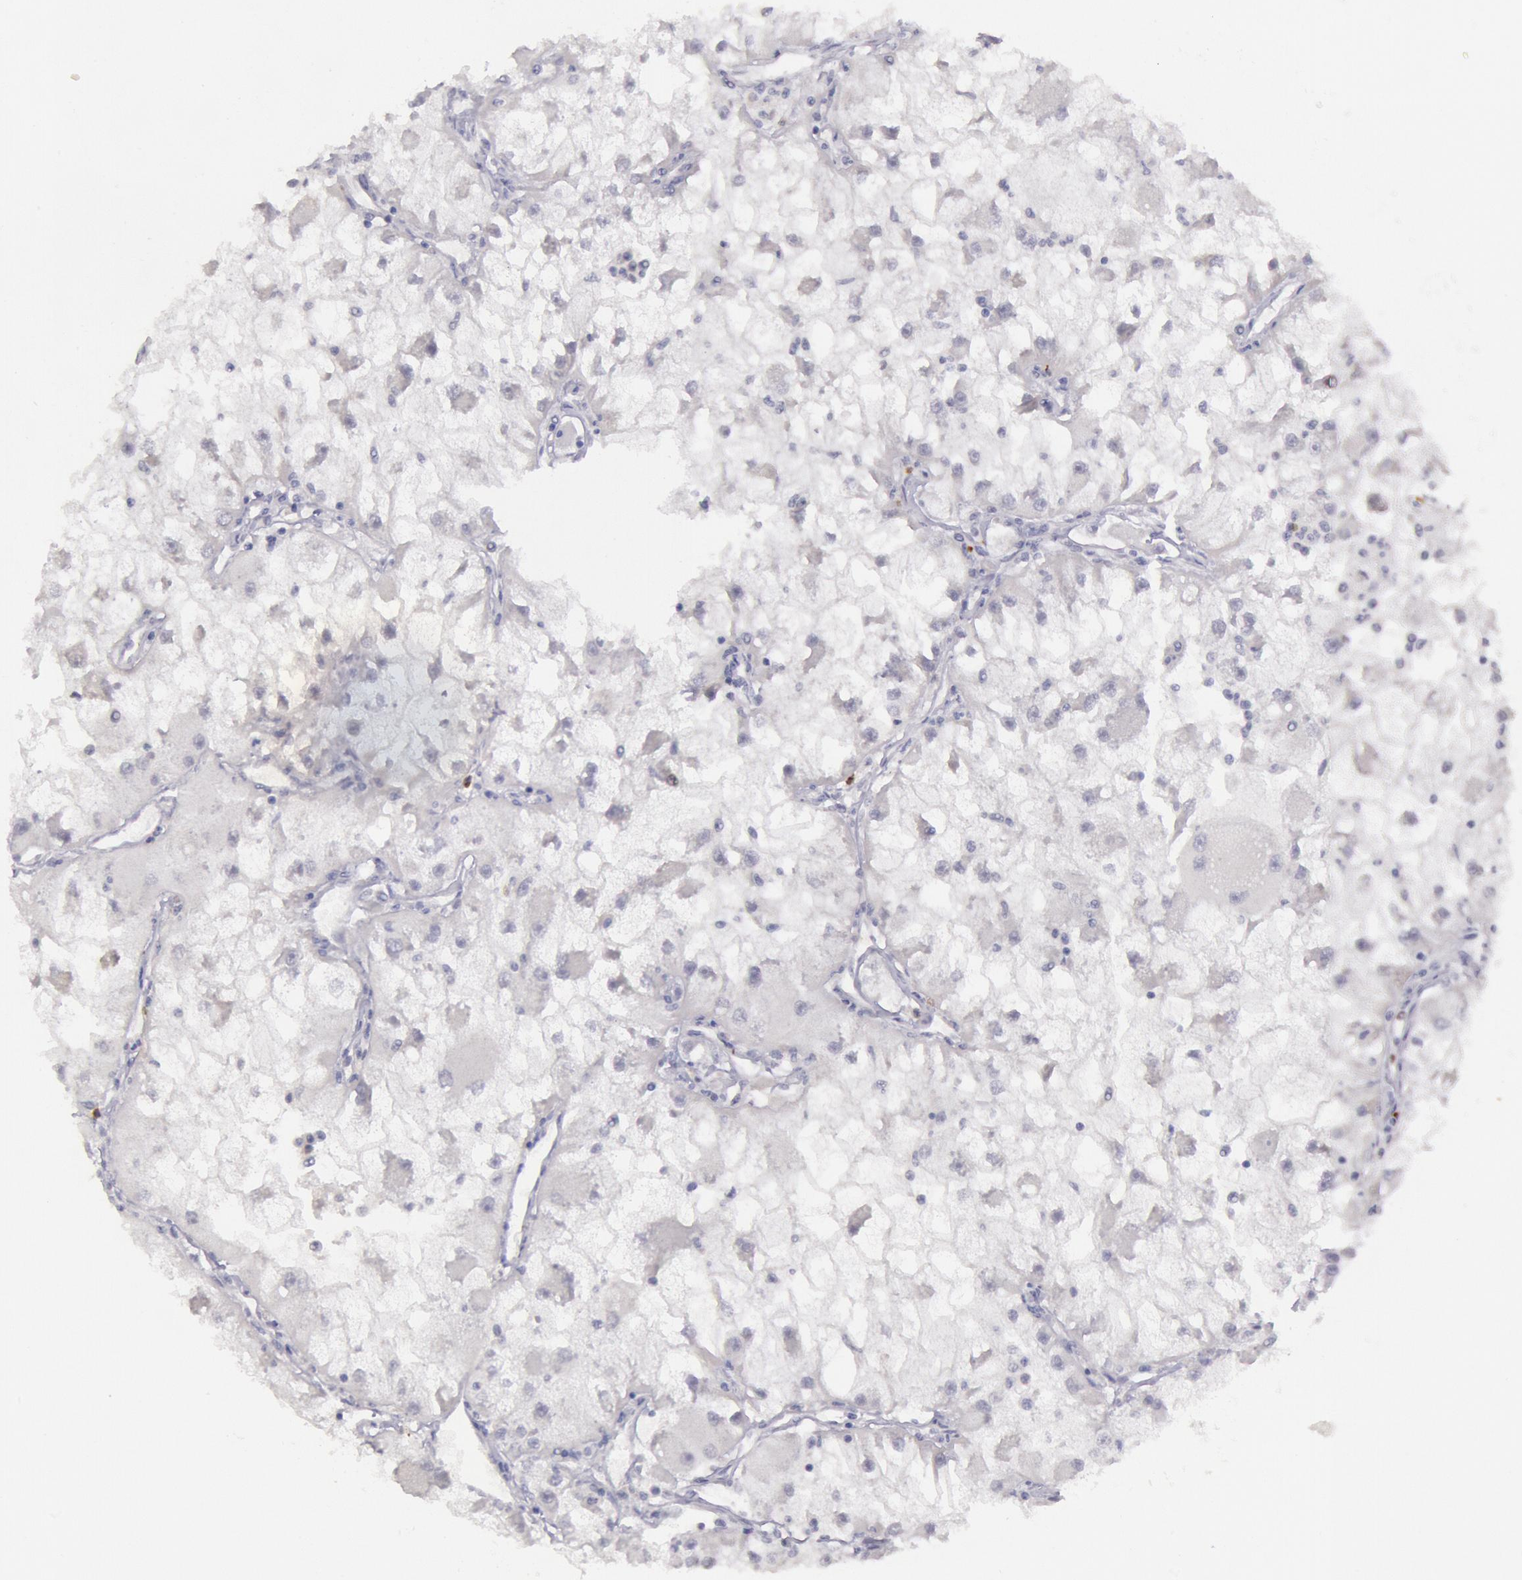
{"staining": {"intensity": "negative", "quantity": "none", "location": "none"}, "tissue": "renal cancer", "cell_type": "Tumor cells", "image_type": "cancer", "snomed": [{"axis": "morphology", "description": "Adenocarcinoma, NOS"}, {"axis": "topography", "description": "Kidney"}], "caption": "This is an immunohistochemistry image of renal cancer (adenocarcinoma). There is no staining in tumor cells.", "gene": "KDM6A", "patient": {"sex": "female", "age": 73}}